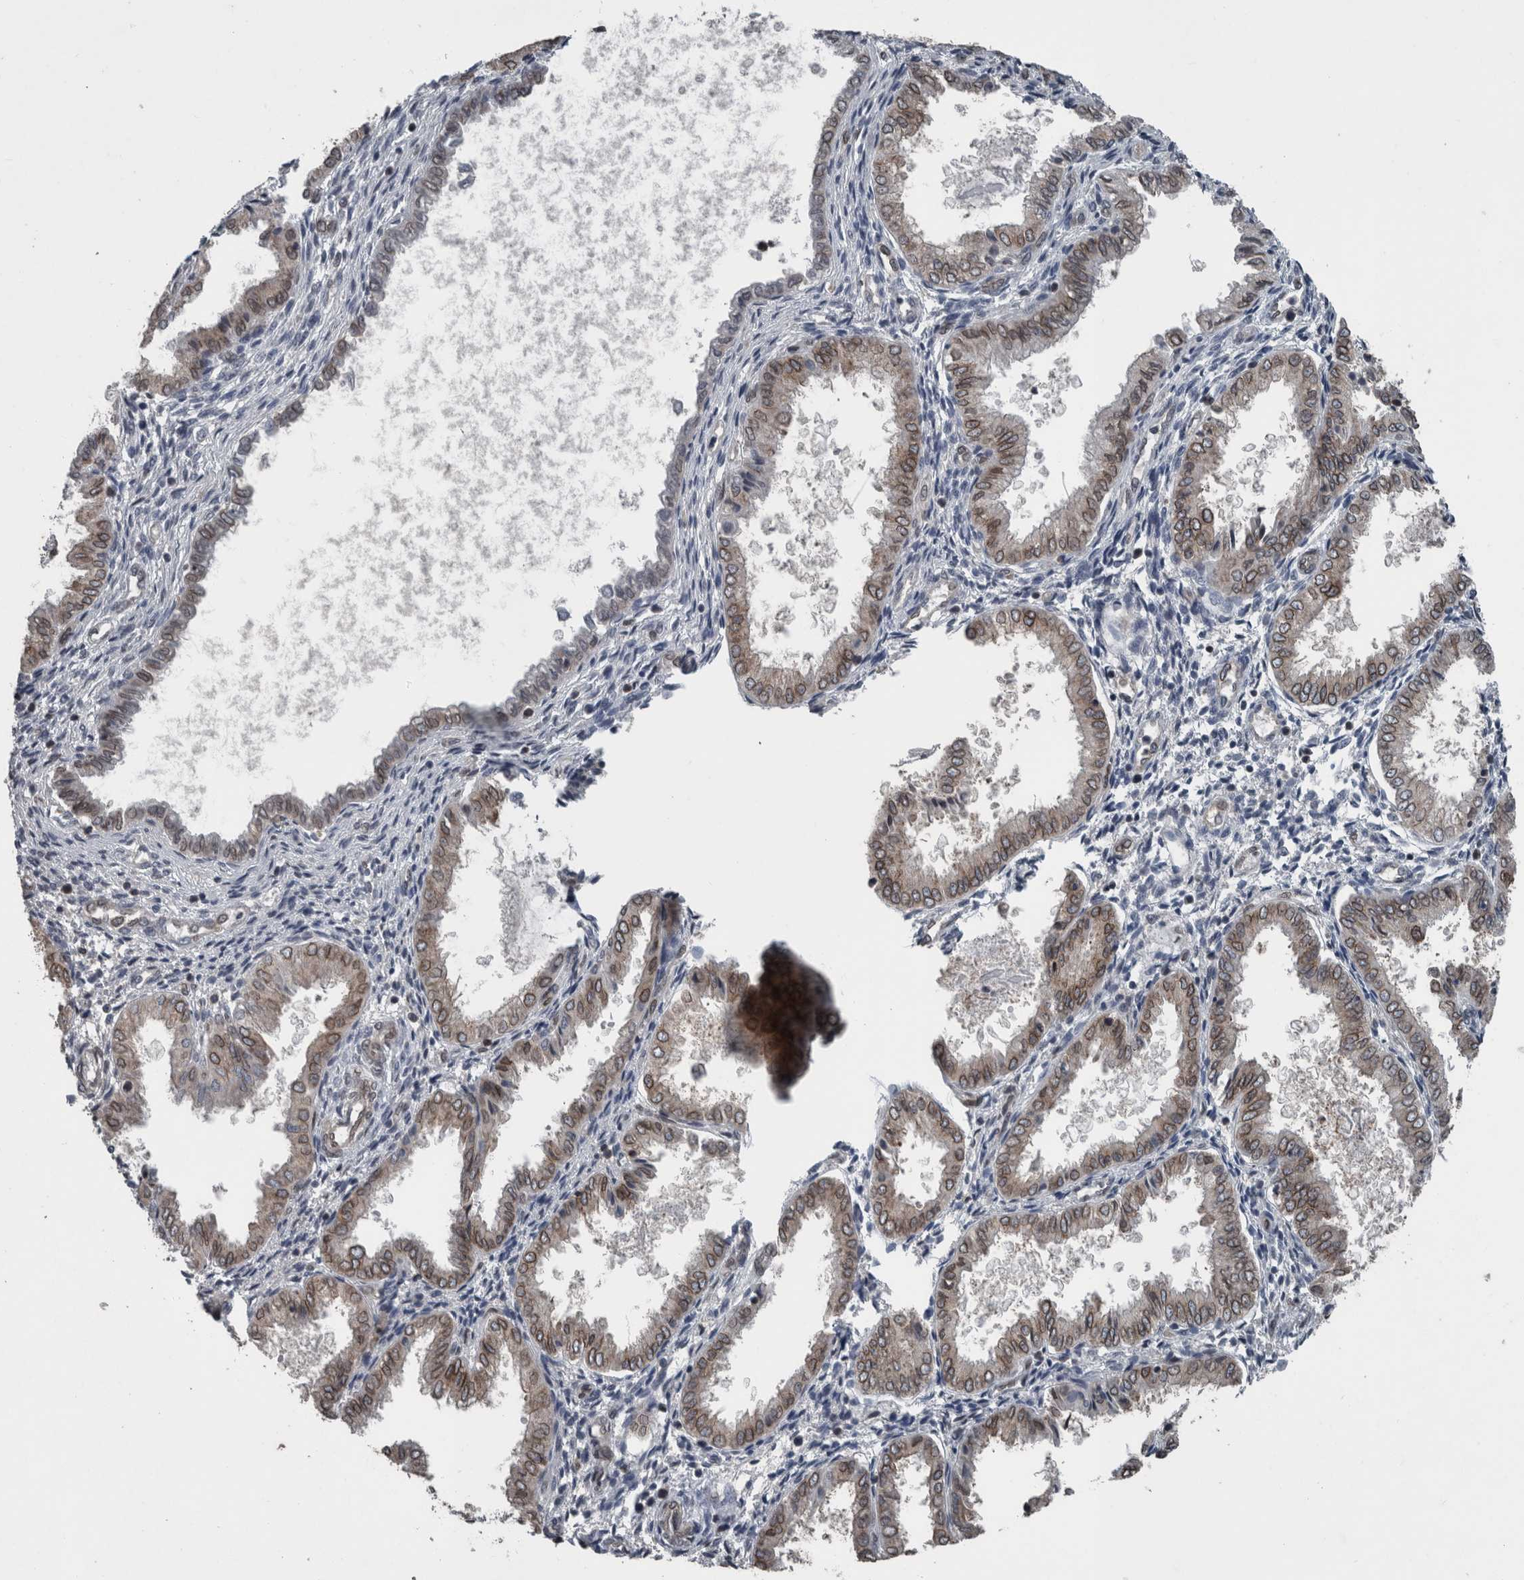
{"staining": {"intensity": "weak", "quantity": "25%-75%", "location": "cytoplasmic/membranous,nuclear"}, "tissue": "endometrium", "cell_type": "Cells in endometrial stroma", "image_type": "normal", "snomed": [{"axis": "morphology", "description": "Normal tissue, NOS"}, {"axis": "topography", "description": "Endometrium"}], "caption": "High-magnification brightfield microscopy of benign endometrium stained with DAB (brown) and counterstained with hematoxylin (blue). cells in endometrial stroma exhibit weak cytoplasmic/membranous,nuclear positivity is seen in approximately25%-75% of cells.", "gene": "RANBP2", "patient": {"sex": "female", "age": 33}}